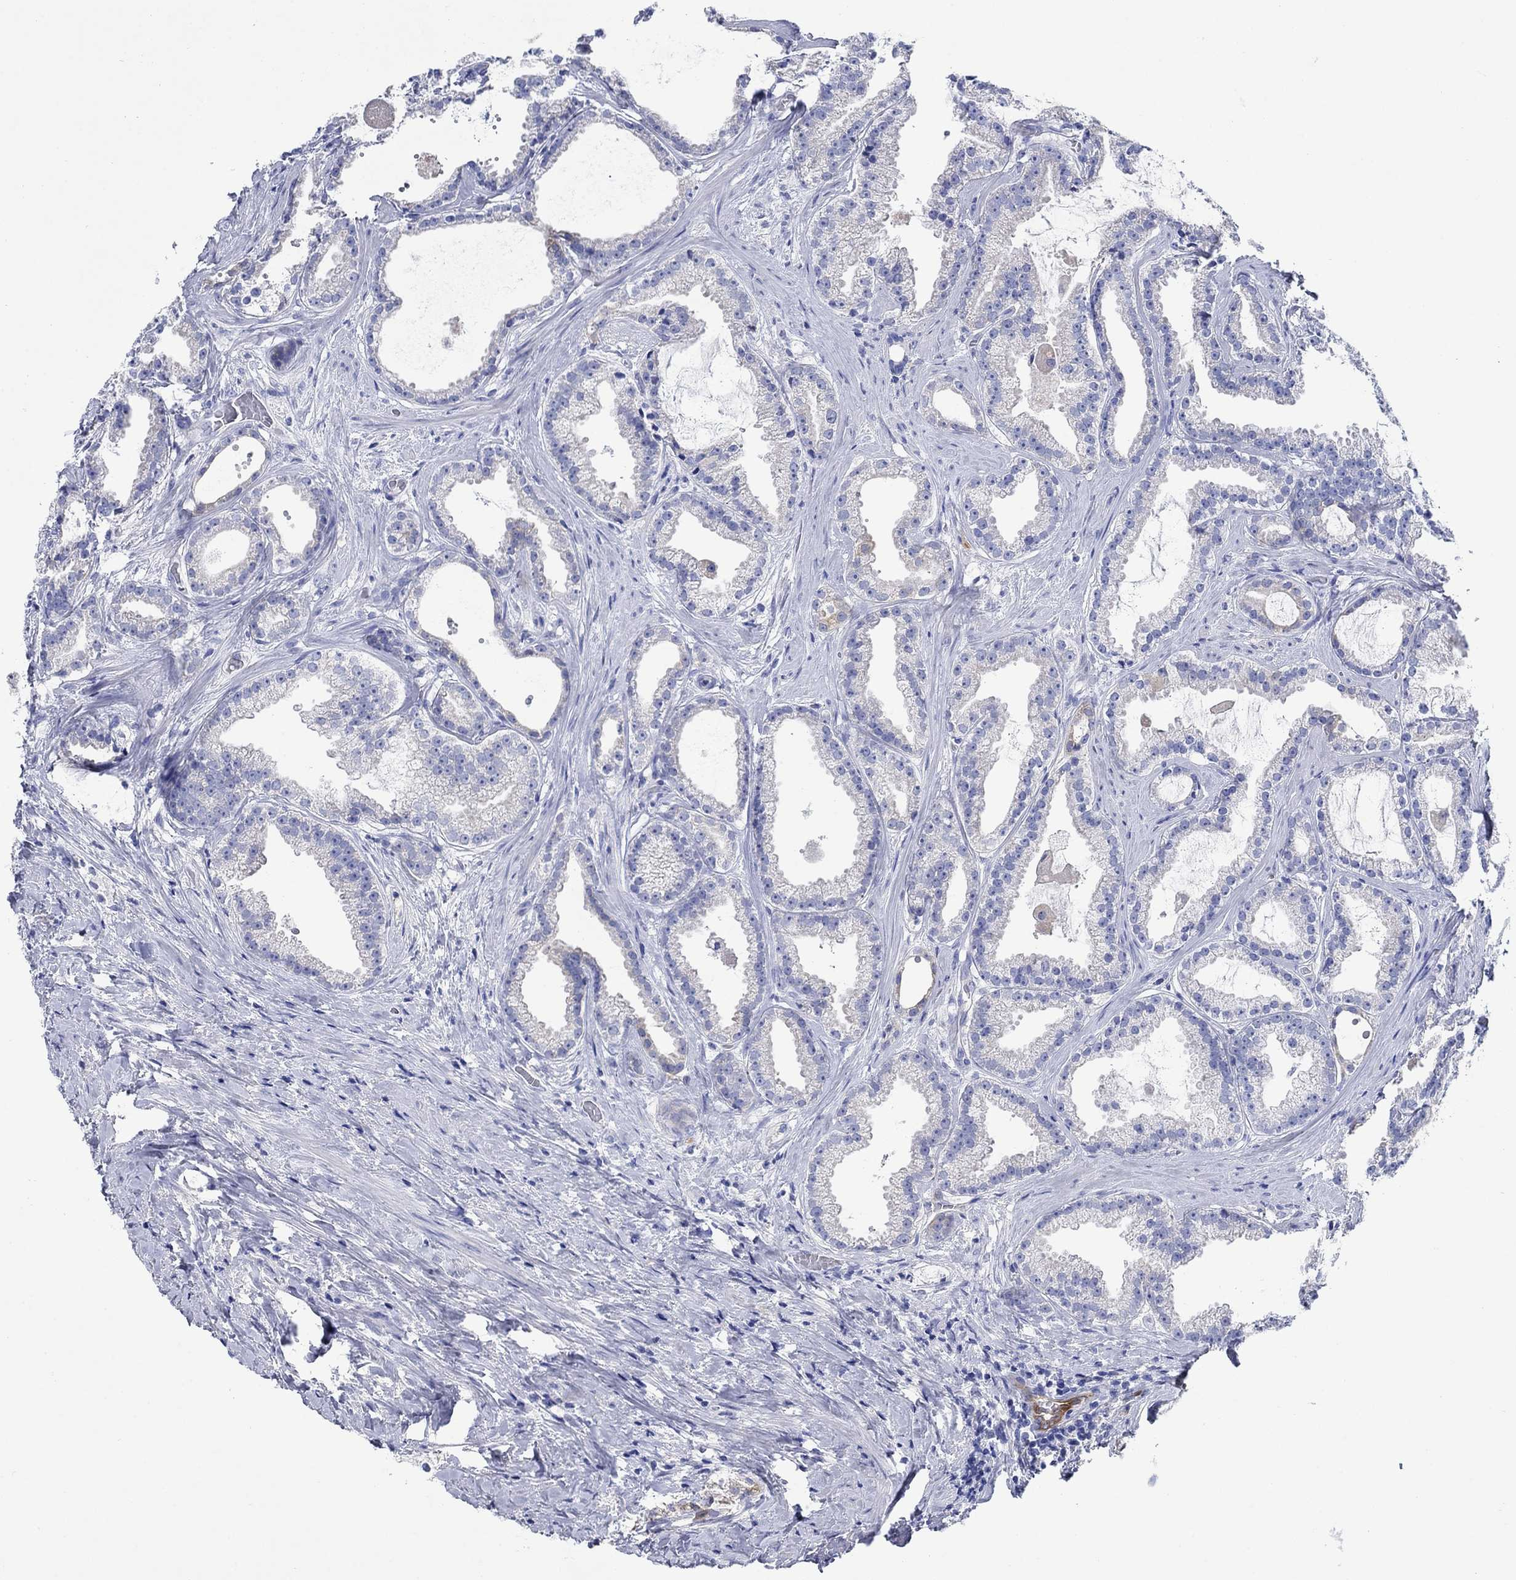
{"staining": {"intensity": "negative", "quantity": "none", "location": "none"}, "tissue": "prostate cancer", "cell_type": "Tumor cells", "image_type": "cancer", "snomed": [{"axis": "morphology", "description": "Adenocarcinoma, NOS"}, {"axis": "morphology", "description": "Adenocarcinoma, High grade"}, {"axis": "topography", "description": "Prostate"}], "caption": "Immunohistochemistry image of prostate adenocarcinoma stained for a protein (brown), which reveals no positivity in tumor cells.", "gene": "TRIM16", "patient": {"sex": "male", "age": 64}}